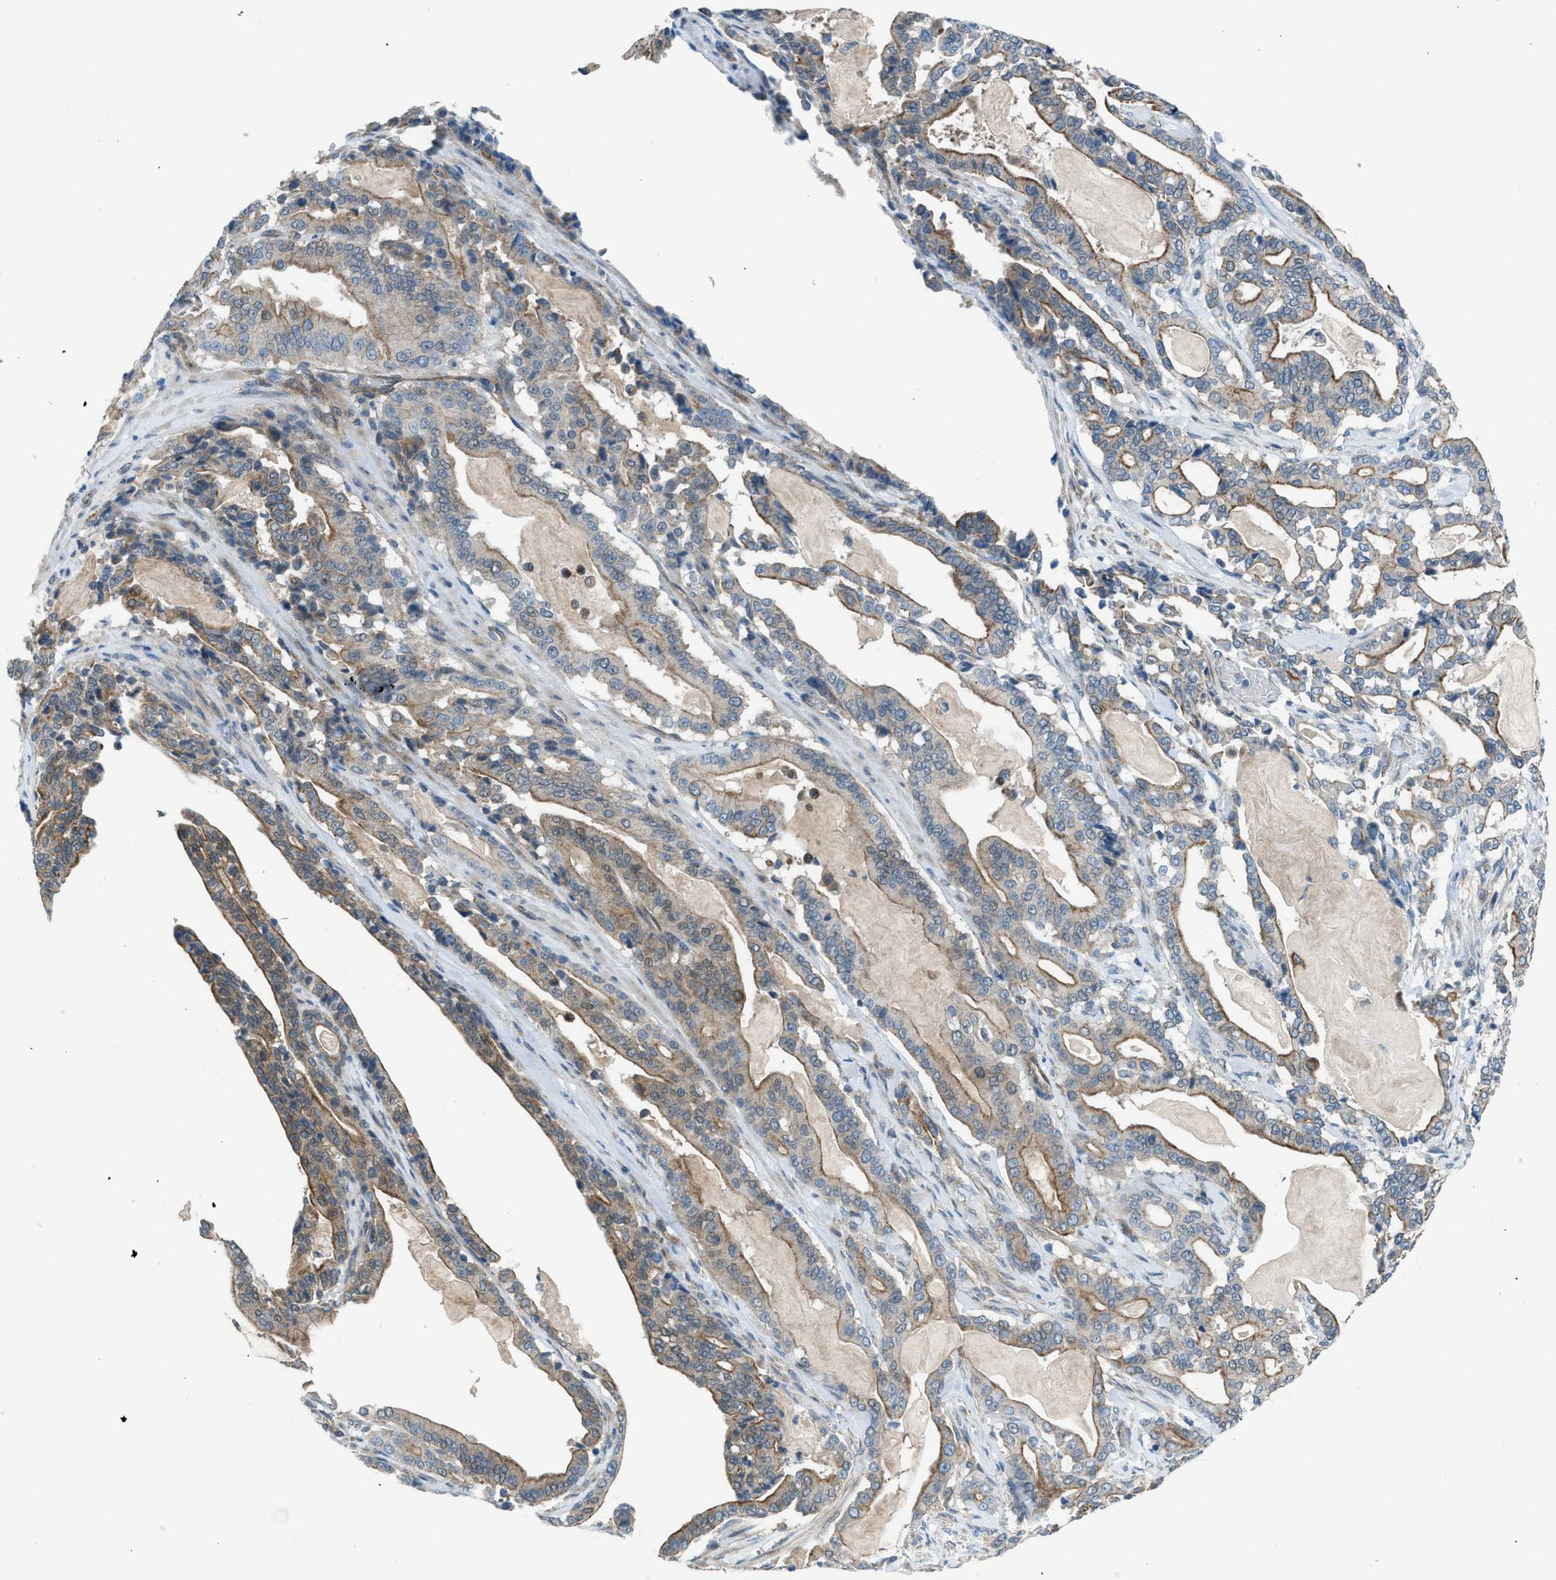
{"staining": {"intensity": "moderate", "quantity": ">75%", "location": "cytoplasmic/membranous"}, "tissue": "pancreatic cancer", "cell_type": "Tumor cells", "image_type": "cancer", "snomed": [{"axis": "morphology", "description": "Adenocarcinoma, NOS"}, {"axis": "topography", "description": "Pancreas"}], "caption": "Immunohistochemistry staining of adenocarcinoma (pancreatic), which reveals medium levels of moderate cytoplasmic/membranous staining in about >75% of tumor cells indicating moderate cytoplasmic/membranous protein staining. The staining was performed using DAB (brown) for protein detection and nuclei were counterstained in hematoxylin (blue).", "gene": "PRKN", "patient": {"sex": "male", "age": 63}}